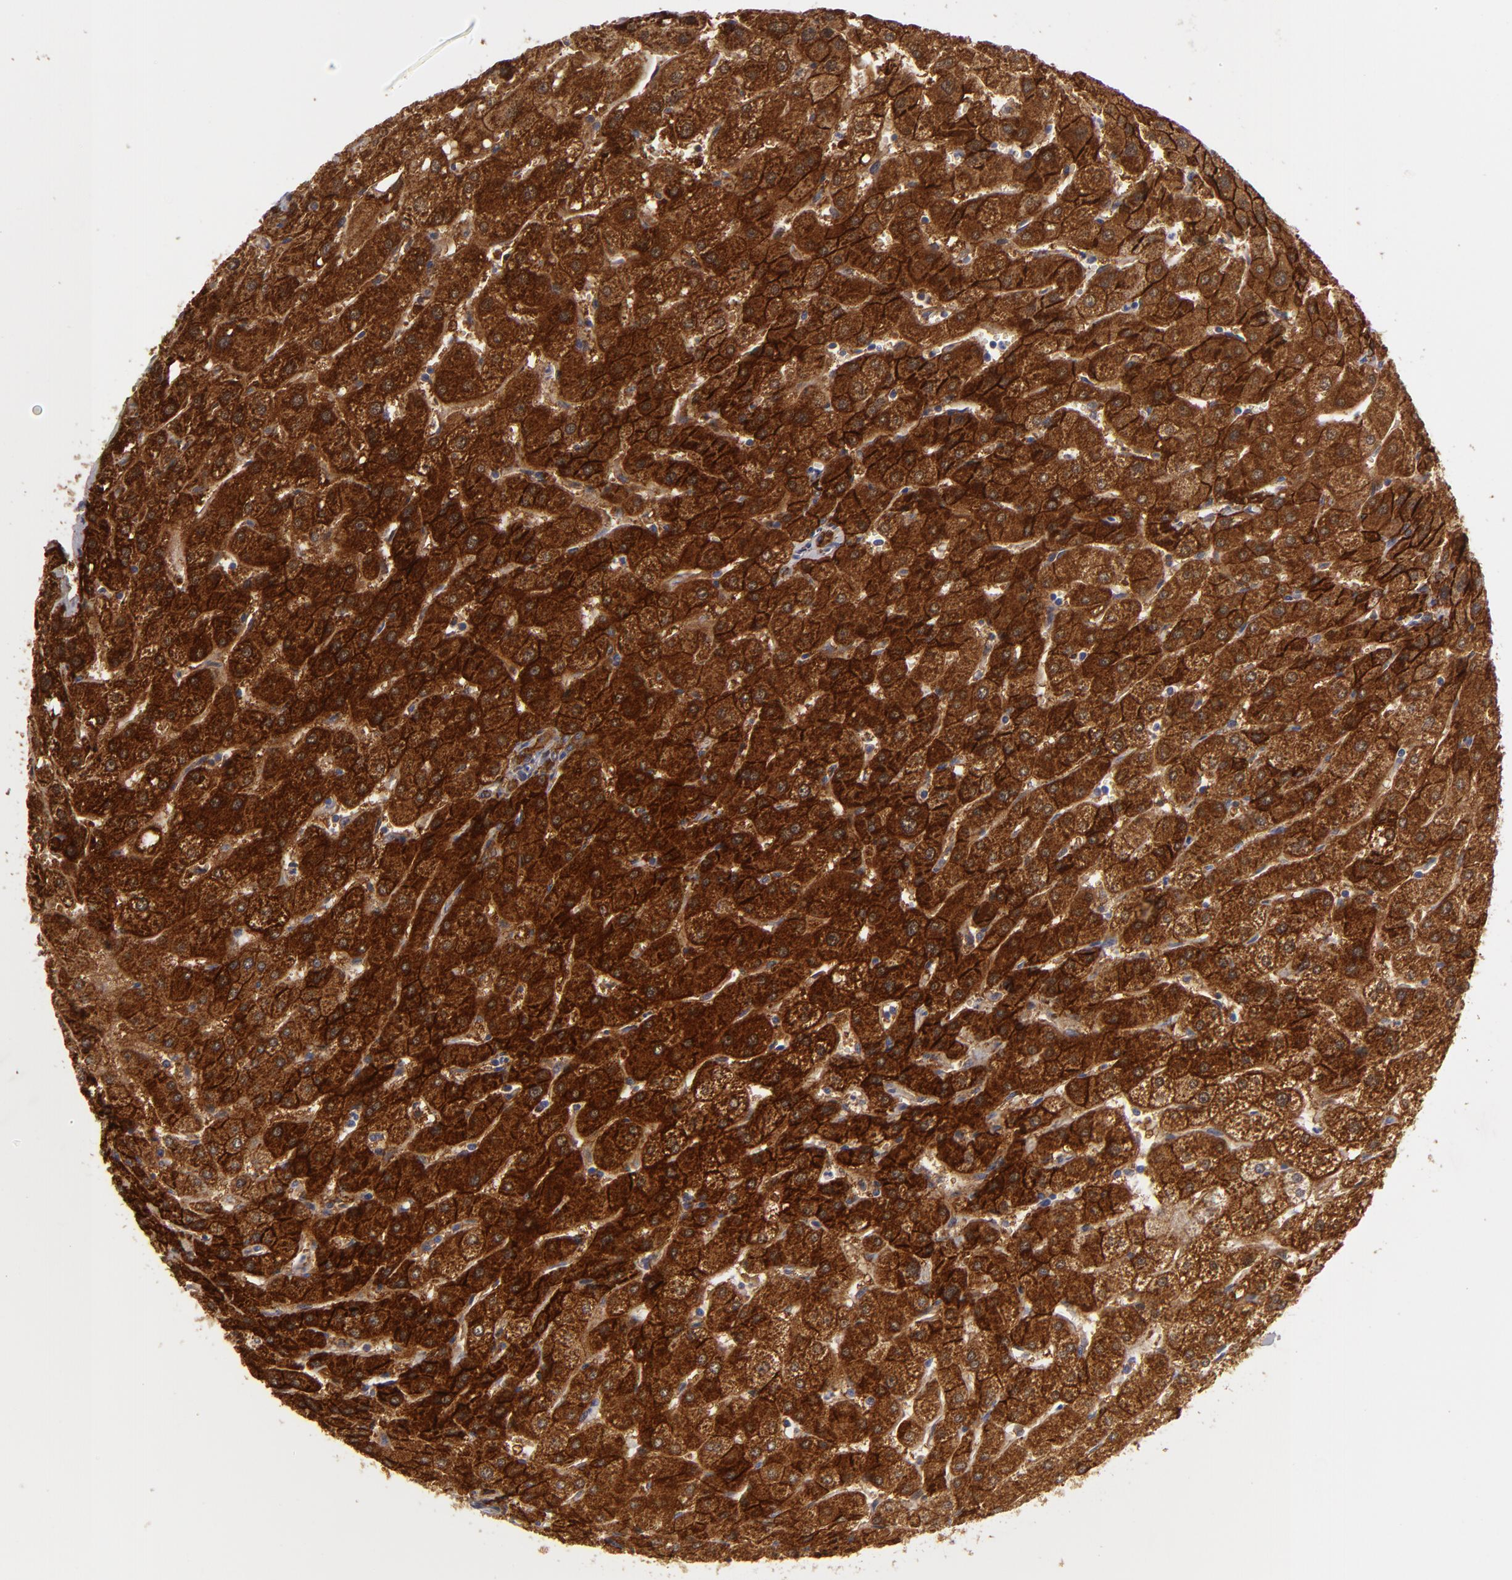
{"staining": {"intensity": "moderate", "quantity": "<25%", "location": "cytoplasmic/membranous"}, "tissue": "liver", "cell_type": "Cholangiocytes", "image_type": "normal", "snomed": [{"axis": "morphology", "description": "Normal tissue, NOS"}, {"axis": "topography", "description": "Liver"}], "caption": "A high-resolution photomicrograph shows immunohistochemistry (IHC) staining of benign liver, which reveals moderate cytoplasmic/membranous positivity in approximately <25% of cholangiocytes.", "gene": "ALCAM", "patient": {"sex": "male", "age": 67}}